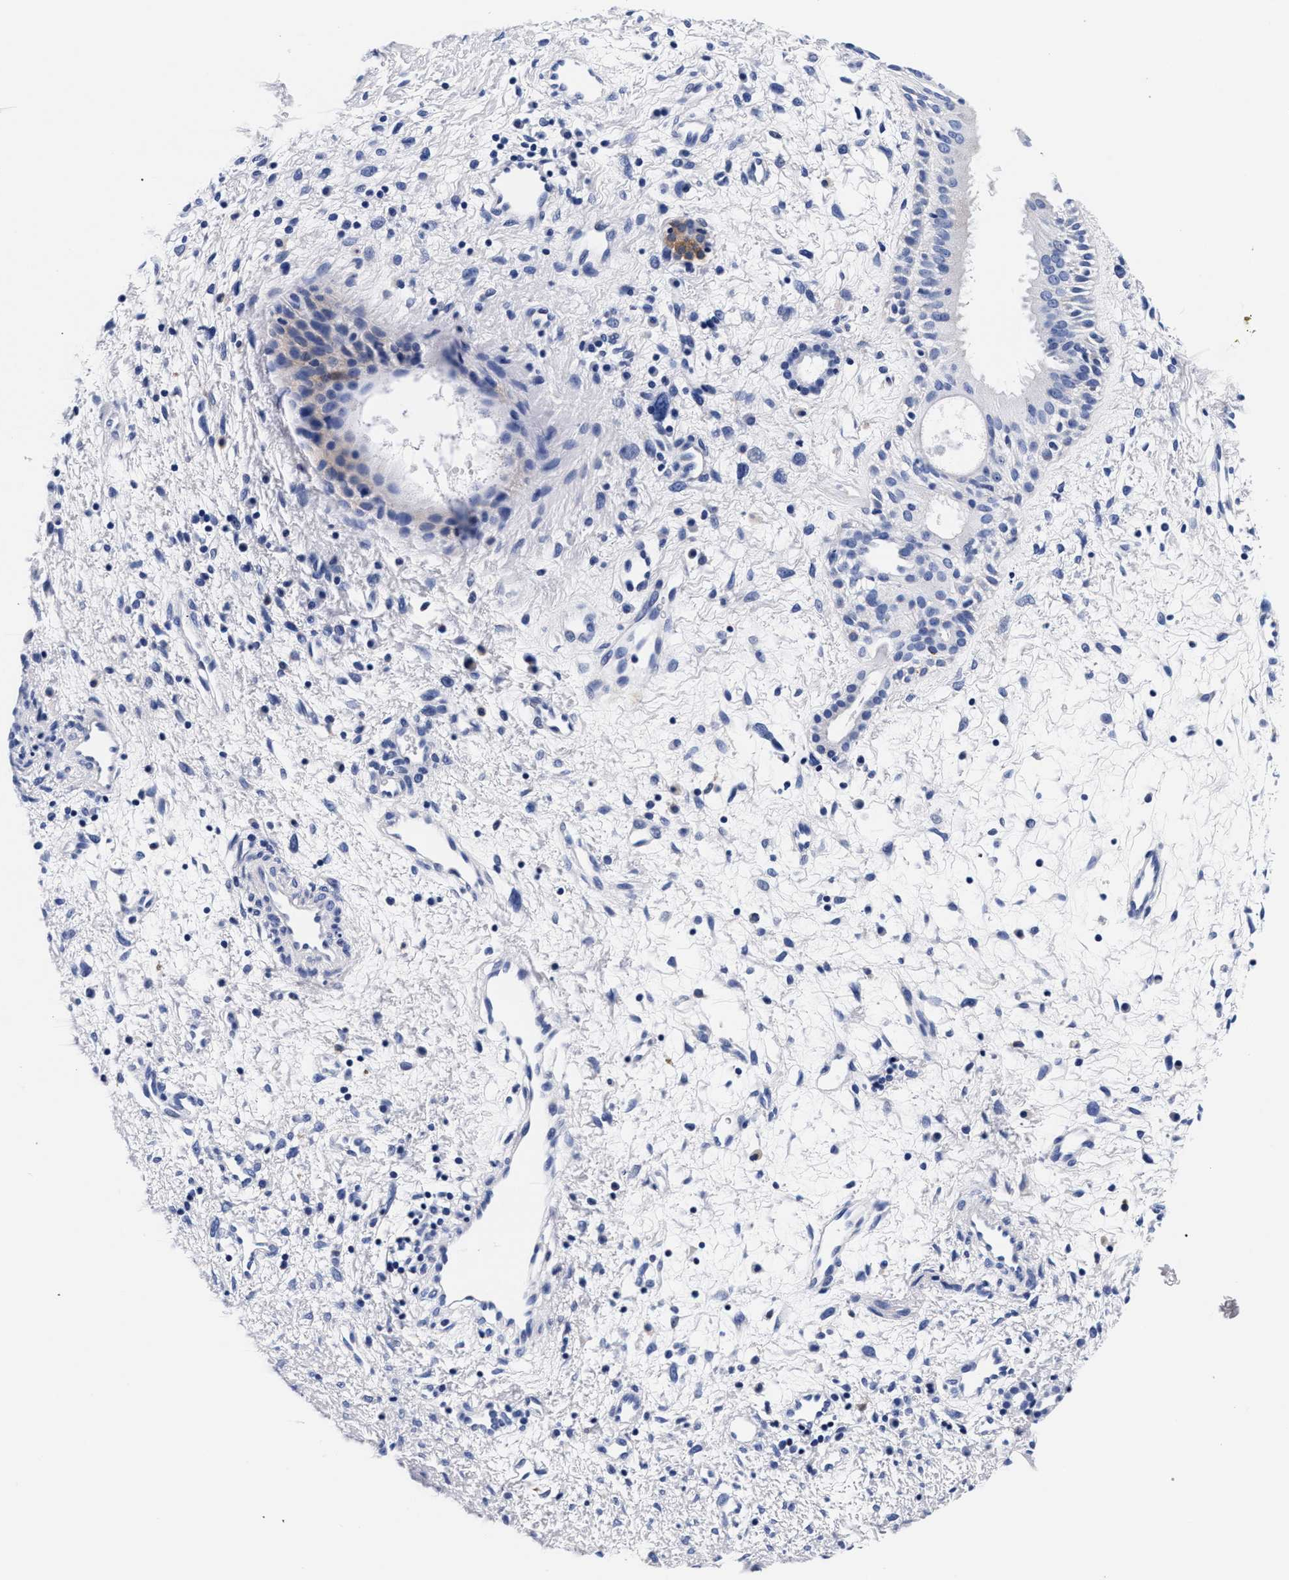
{"staining": {"intensity": "weak", "quantity": "<25%", "location": "cytoplasmic/membranous"}, "tissue": "nasopharynx", "cell_type": "Respiratory epithelial cells", "image_type": "normal", "snomed": [{"axis": "morphology", "description": "Normal tissue, NOS"}, {"axis": "topography", "description": "Nasopharynx"}], "caption": "Protein analysis of benign nasopharynx demonstrates no significant staining in respiratory epithelial cells.", "gene": "RAB3B", "patient": {"sex": "male", "age": 22}}